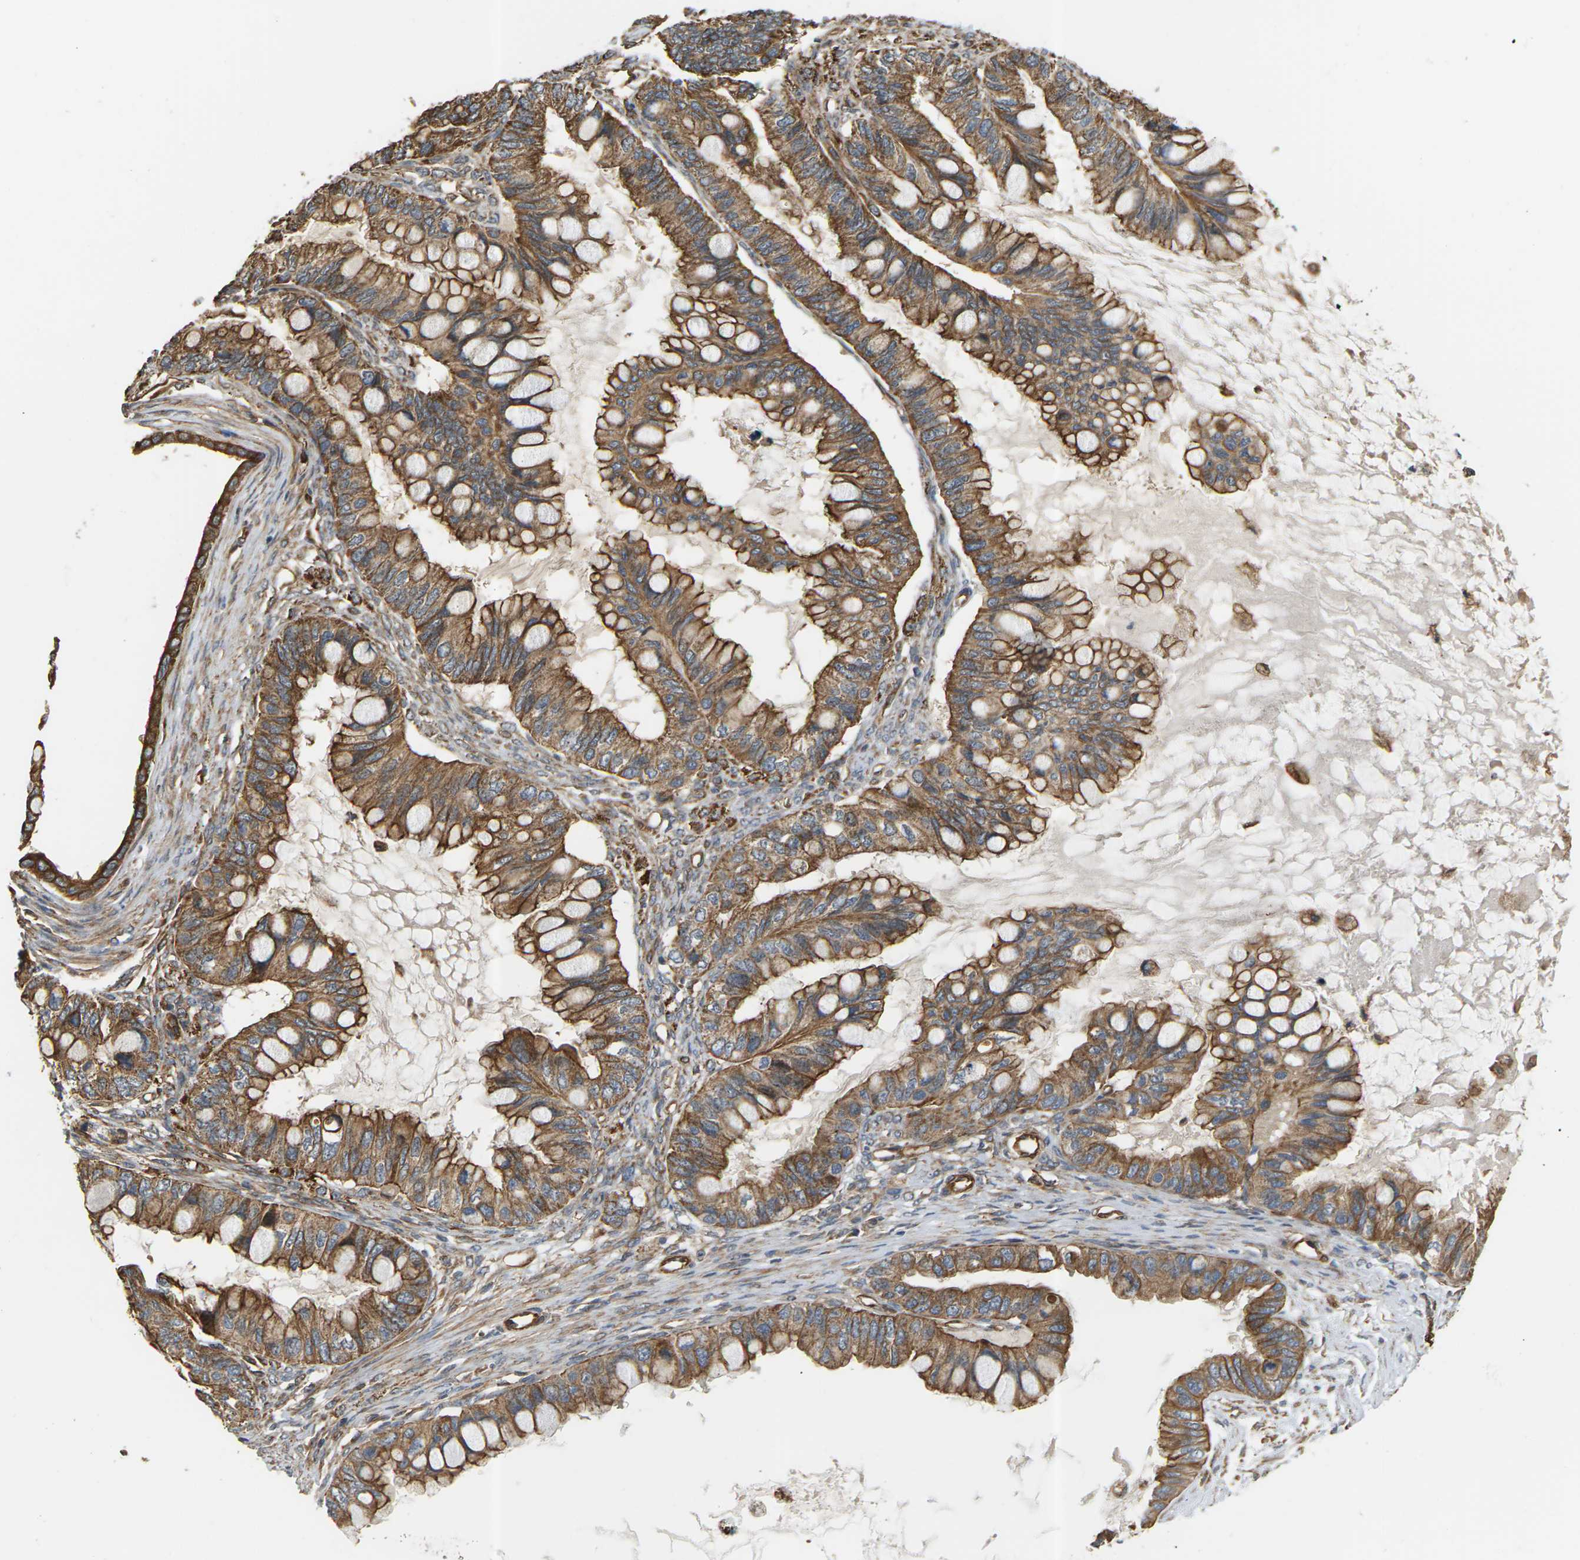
{"staining": {"intensity": "moderate", "quantity": ">75%", "location": "cytoplasmic/membranous"}, "tissue": "ovarian cancer", "cell_type": "Tumor cells", "image_type": "cancer", "snomed": [{"axis": "morphology", "description": "Cystadenocarcinoma, mucinous, NOS"}, {"axis": "topography", "description": "Ovary"}], "caption": "Immunohistochemical staining of ovarian mucinous cystadenocarcinoma displays moderate cytoplasmic/membranous protein expression in about >75% of tumor cells.", "gene": "PCDHB4", "patient": {"sex": "female", "age": 80}}